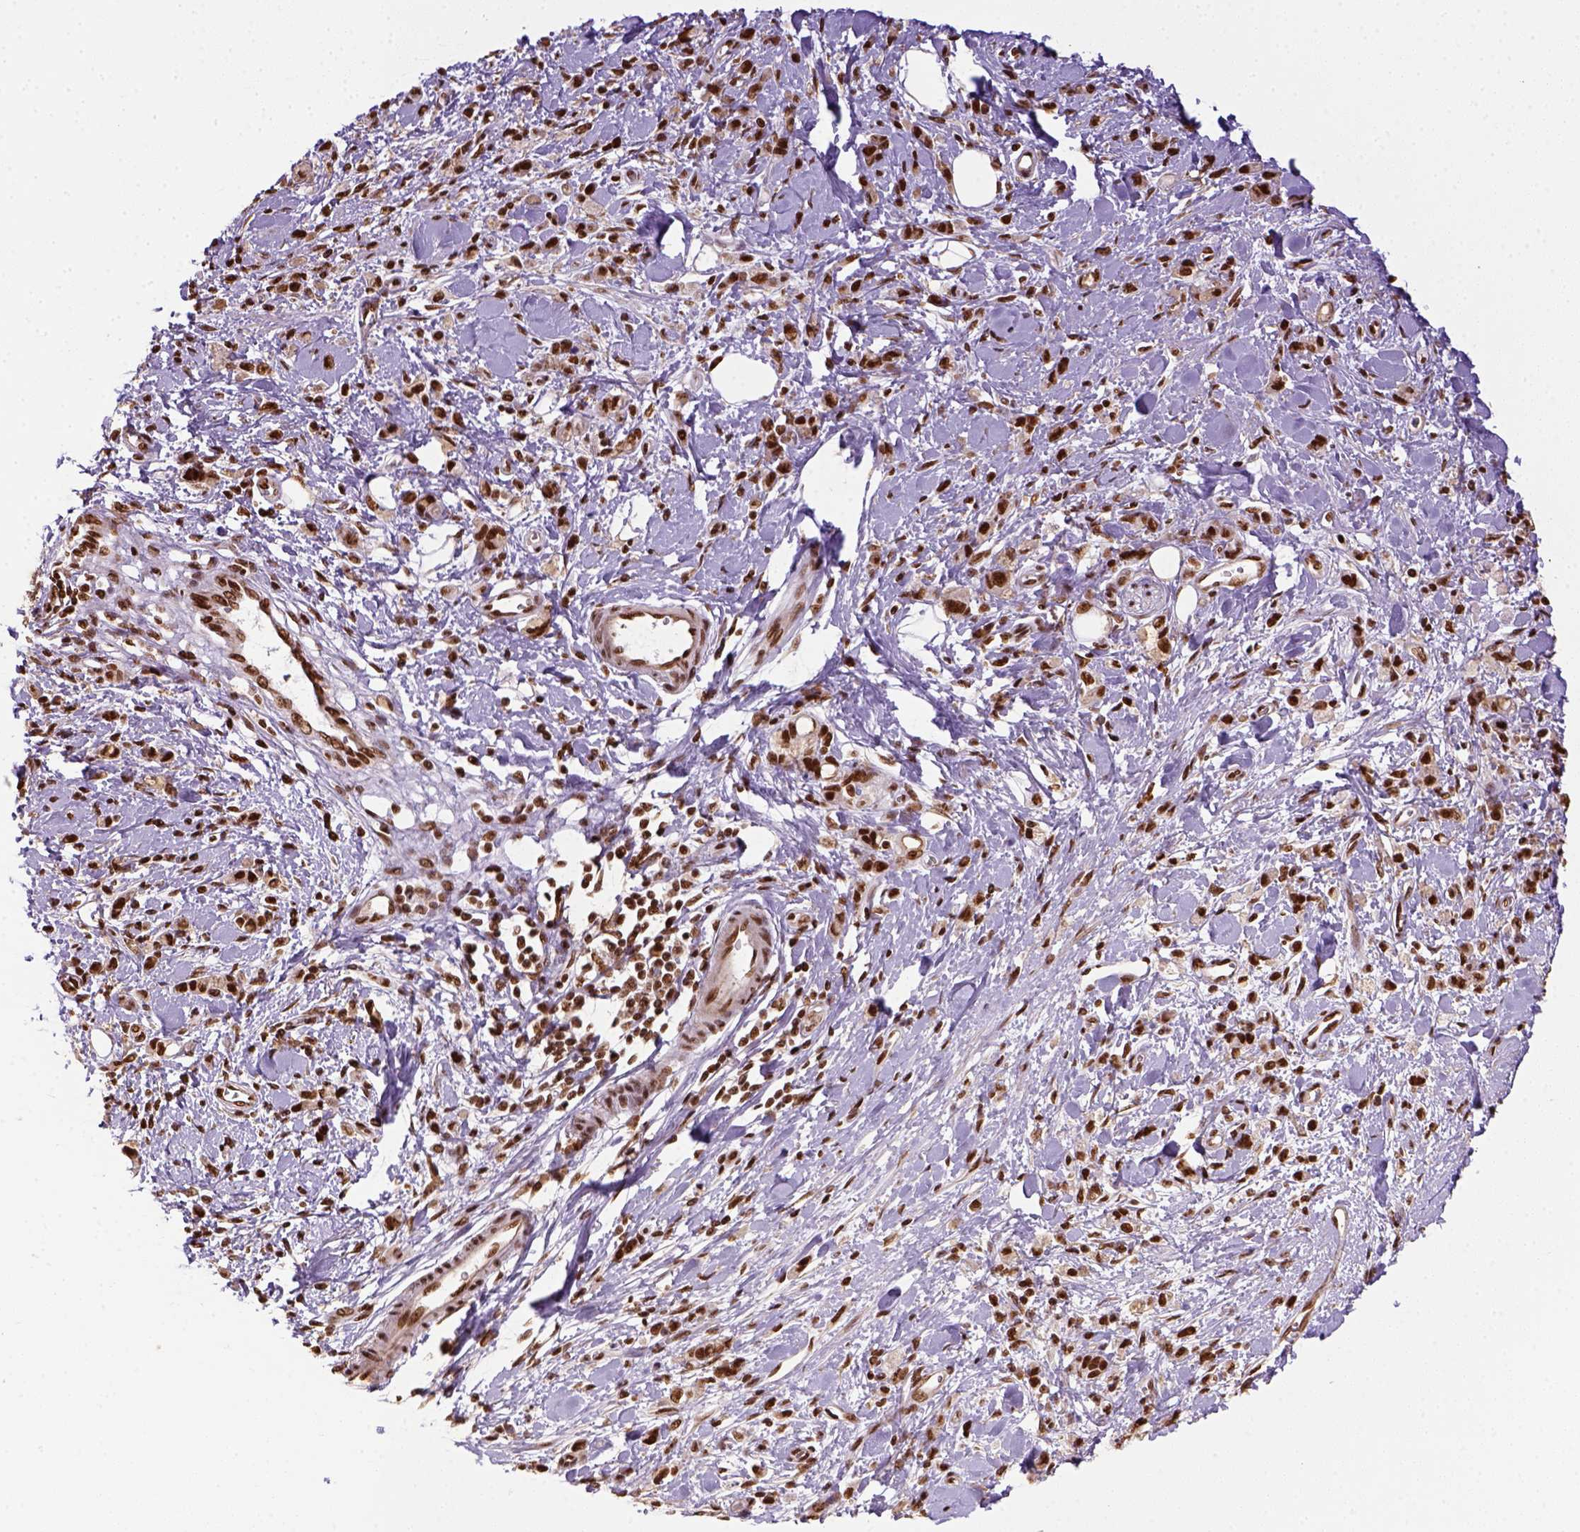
{"staining": {"intensity": "strong", "quantity": ">75%", "location": "nuclear"}, "tissue": "stomach cancer", "cell_type": "Tumor cells", "image_type": "cancer", "snomed": [{"axis": "morphology", "description": "Adenocarcinoma, NOS"}, {"axis": "topography", "description": "Stomach"}], "caption": "Immunohistochemical staining of stomach adenocarcinoma reveals high levels of strong nuclear staining in about >75% of tumor cells.", "gene": "CCAR1", "patient": {"sex": "male", "age": 77}}